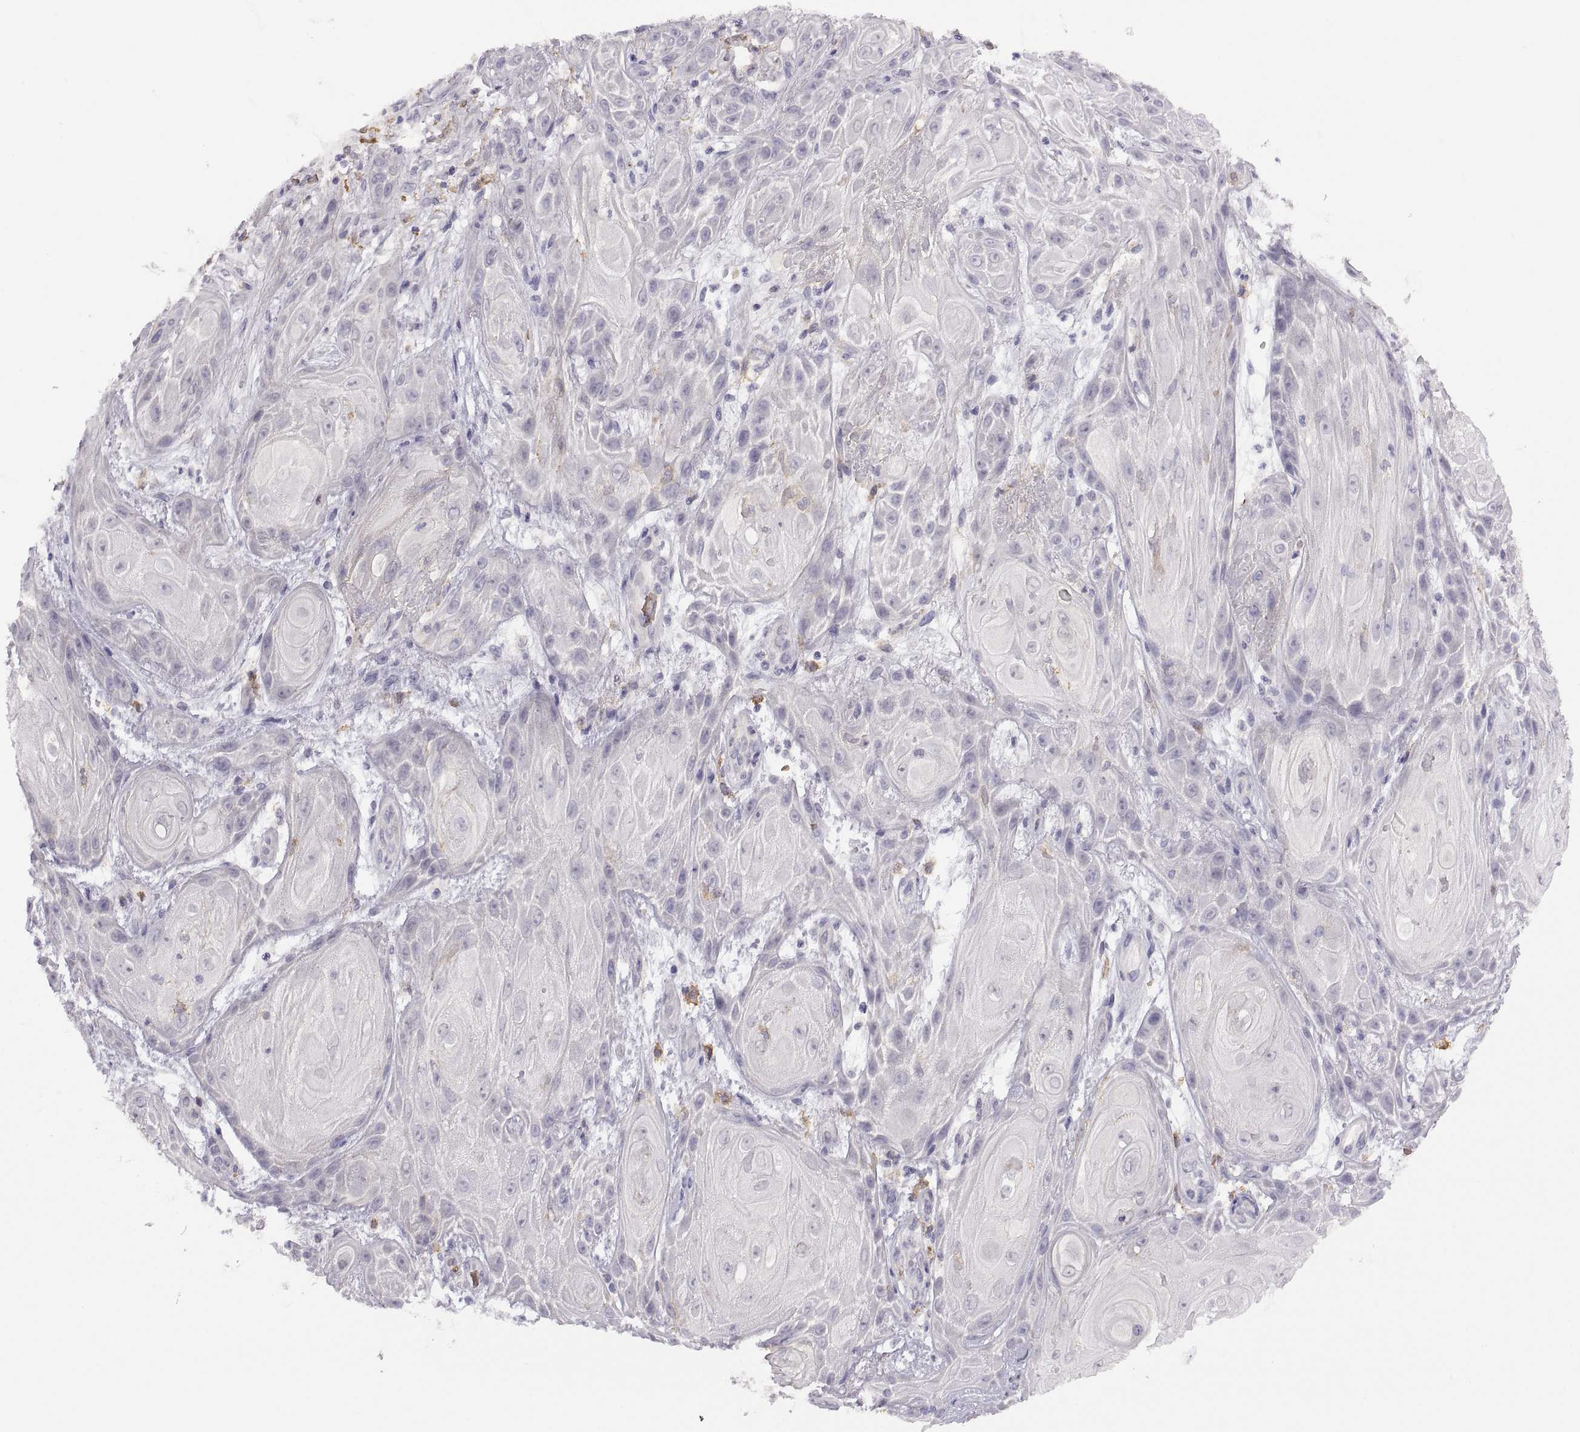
{"staining": {"intensity": "negative", "quantity": "none", "location": "none"}, "tissue": "skin cancer", "cell_type": "Tumor cells", "image_type": "cancer", "snomed": [{"axis": "morphology", "description": "Squamous cell carcinoma, NOS"}, {"axis": "topography", "description": "Skin"}], "caption": "This is an immunohistochemistry photomicrograph of skin cancer (squamous cell carcinoma). There is no positivity in tumor cells.", "gene": "MEIOC", "patient": {"sex": "male", "age": 62}}